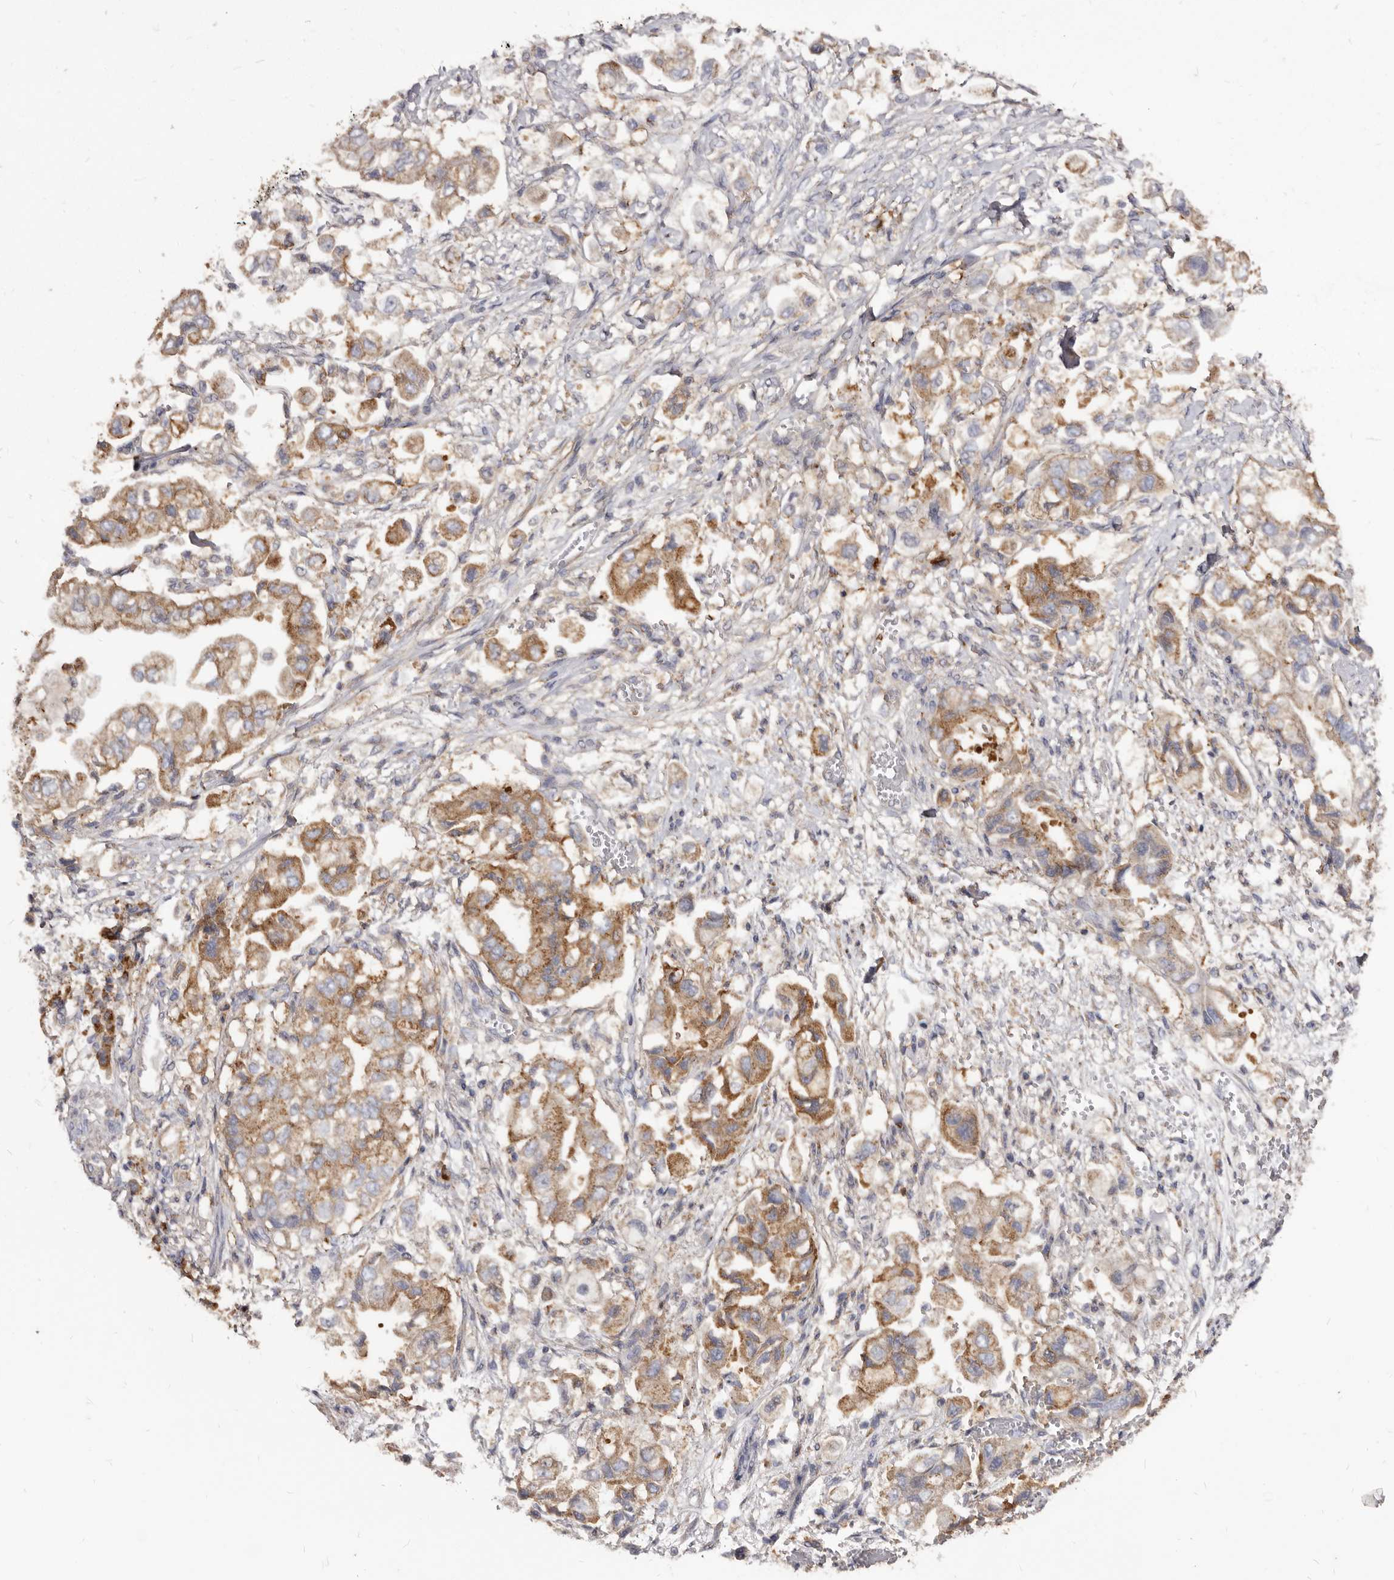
{"staining": {"intensity": "moderate", "quantity": ">75%", "location": "cytoplasmic/membranous"}, "tissue": "stomach cancer", "cell_type": "Tumor cells", "image_type": "cancer", "snomed": [{"axis": "morphology", "description": "Adenocarcinoma, NOS"}, {"axis": "topography", "description": "Stomach"}], "caption": "DAB immunohistochemical staining of adenocarcinoma (stomach) displays moderate cytoplasmic/membranous protein expression in approximately >75% of tumor cells.", "gene": "TPD52", "patient": {"sex": "male", "age": 62}}